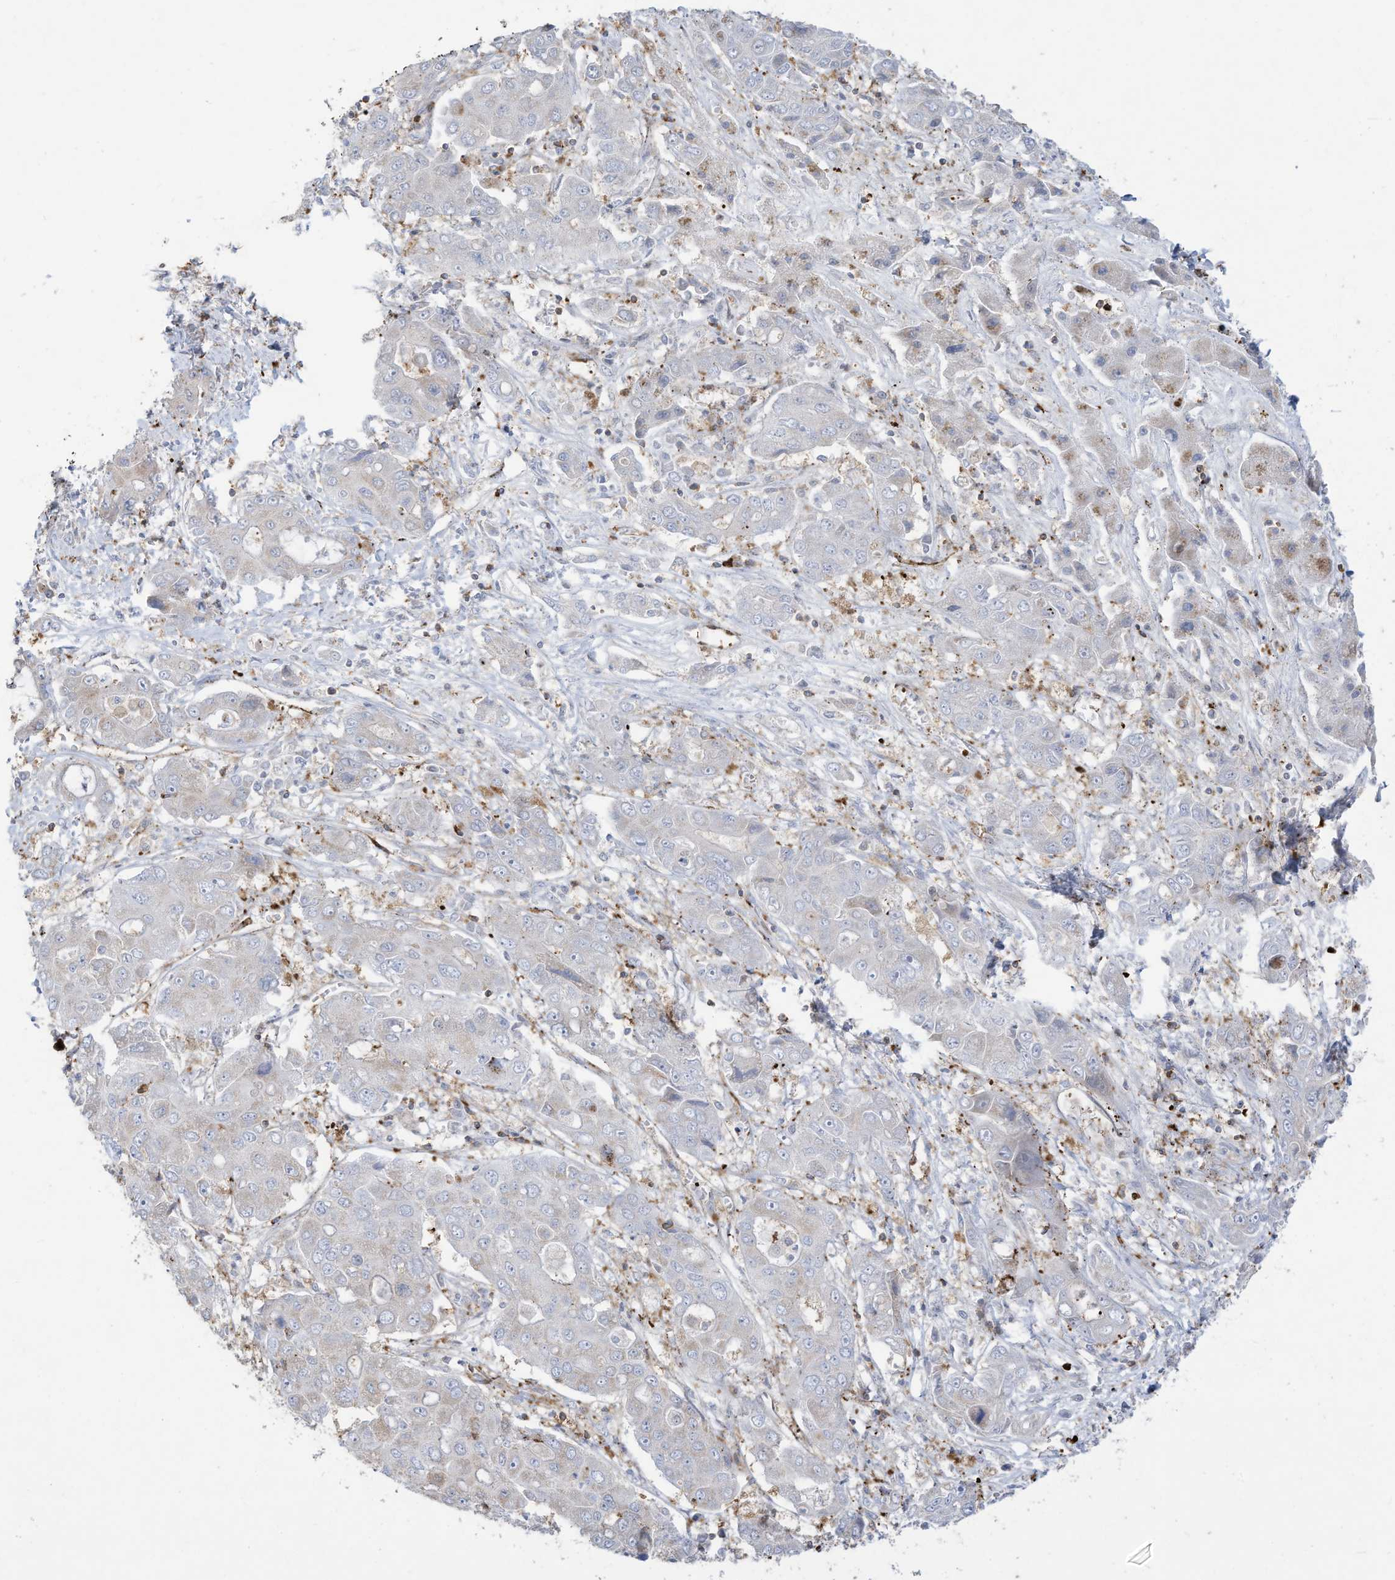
{"staining": {"intensity": "negative", "quantity": "none", "location": "none"}, "tissue": "liver cancer", "cell_type": "Tumor cells", "image_type": "cancer", "snomed": [{"axis": "morphology", "description": "Cholangiocarcinoma"}, {"axis": "topography", "description": "Liver"}], "caption": "This is a photomicrograph of immunohistochemistry (IHC) staining of cholangiocarcinoma (liver), which shows no positivity in tumor cells.", "gene": "THNSL2", "patient": {"sex": "male", "age": 67}}